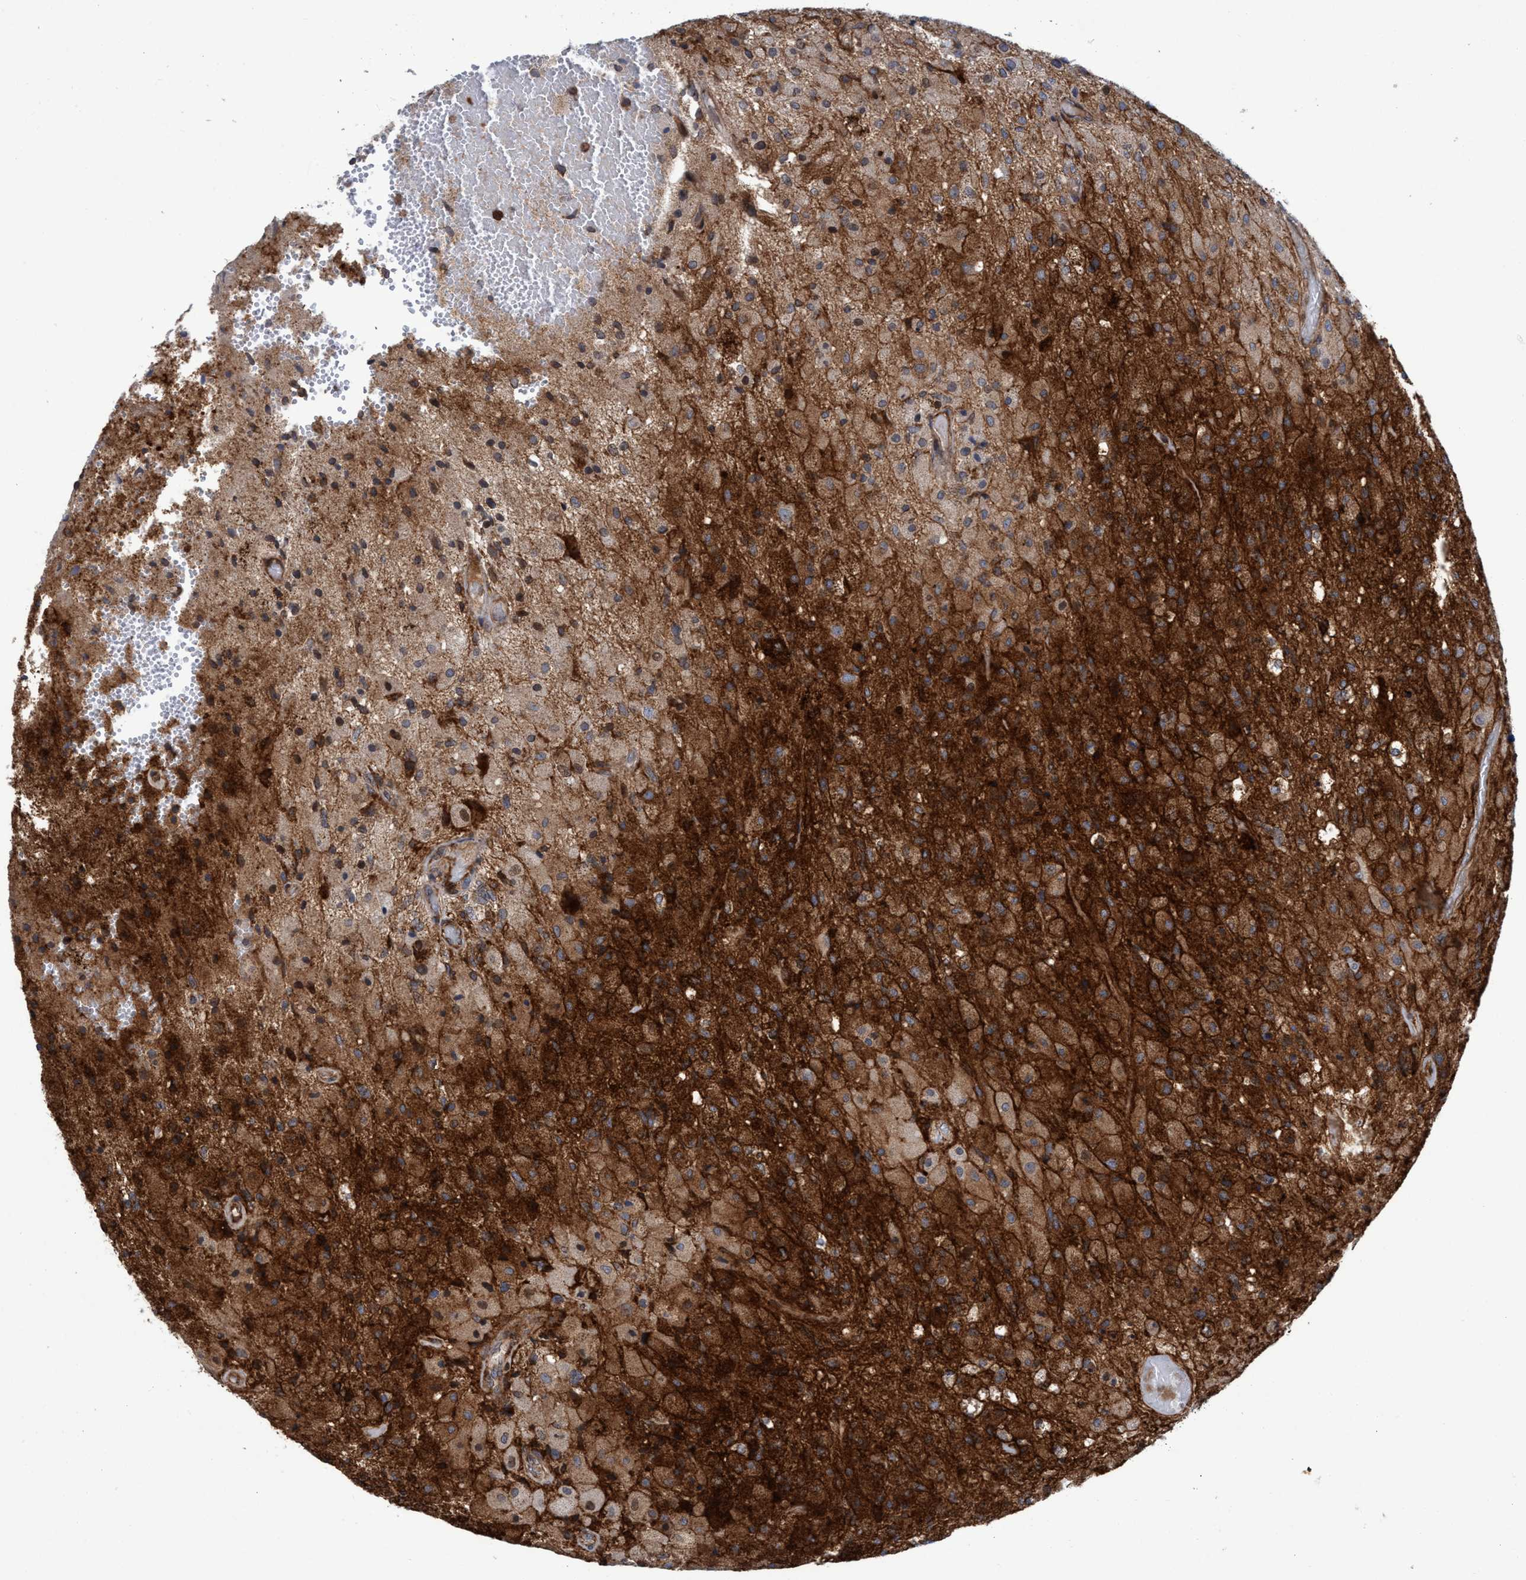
{"staining": {"intensity": "strong", "quantity": ">75%", "location": "cytoplasmic/membranous"}, "tissue": "glioma", "cell_type": "Tumor cells", "image_type": "cancer", "snomed": [{"axis": "morphology", "description": "Normal tissue, NOS"}, {"axis": "morphology", "description": "Glioma, malignant, High grade"}, {"axis": "topography", "description": "Cerebral cortex"}], "caption": "A brown stain labels strong cytoplasmic/membranous positivity of a protein in malignant high-grade glioma tumor cells.", "gene": "SLC16A3", "patient": {"sex": "male", "age": 77}}